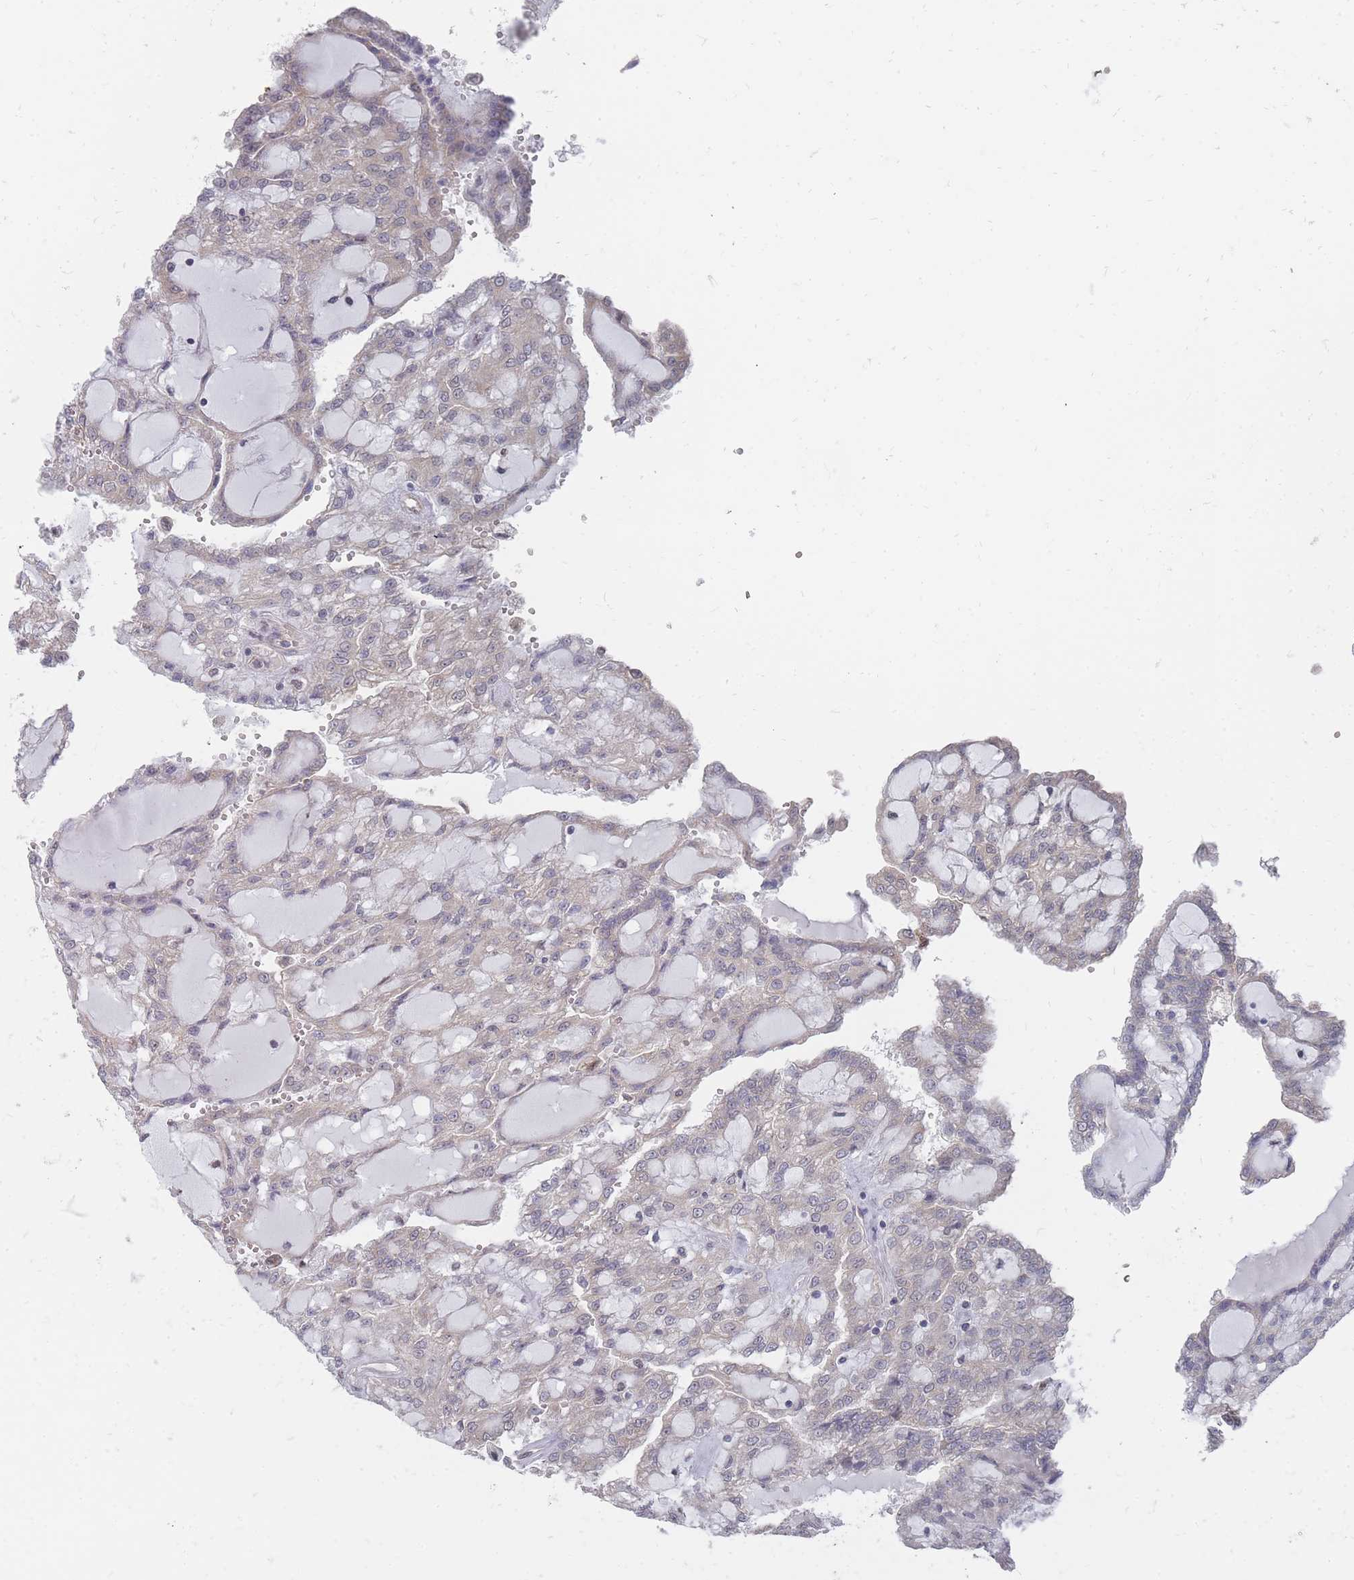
{"staining": {"intensity": "negative", "quantity": "none", "location": "none"}, "tissue": "renal cancer", "cell_type": "Tumor cells", "image_type": "cancer", "snomed": [{"axis": "morphology", "description": "Adenocarcinoma, NOS"}, {"axis": "topography", "description": "Kidney"}], "caption": "An IHC image of renal cancer (adenocarcinoma) is shown. There is no staining in tumor cells of renal cancer (adenocarcinoma).", "gene": "NKD1", "patient": {"sex": "male", "age": 63}}